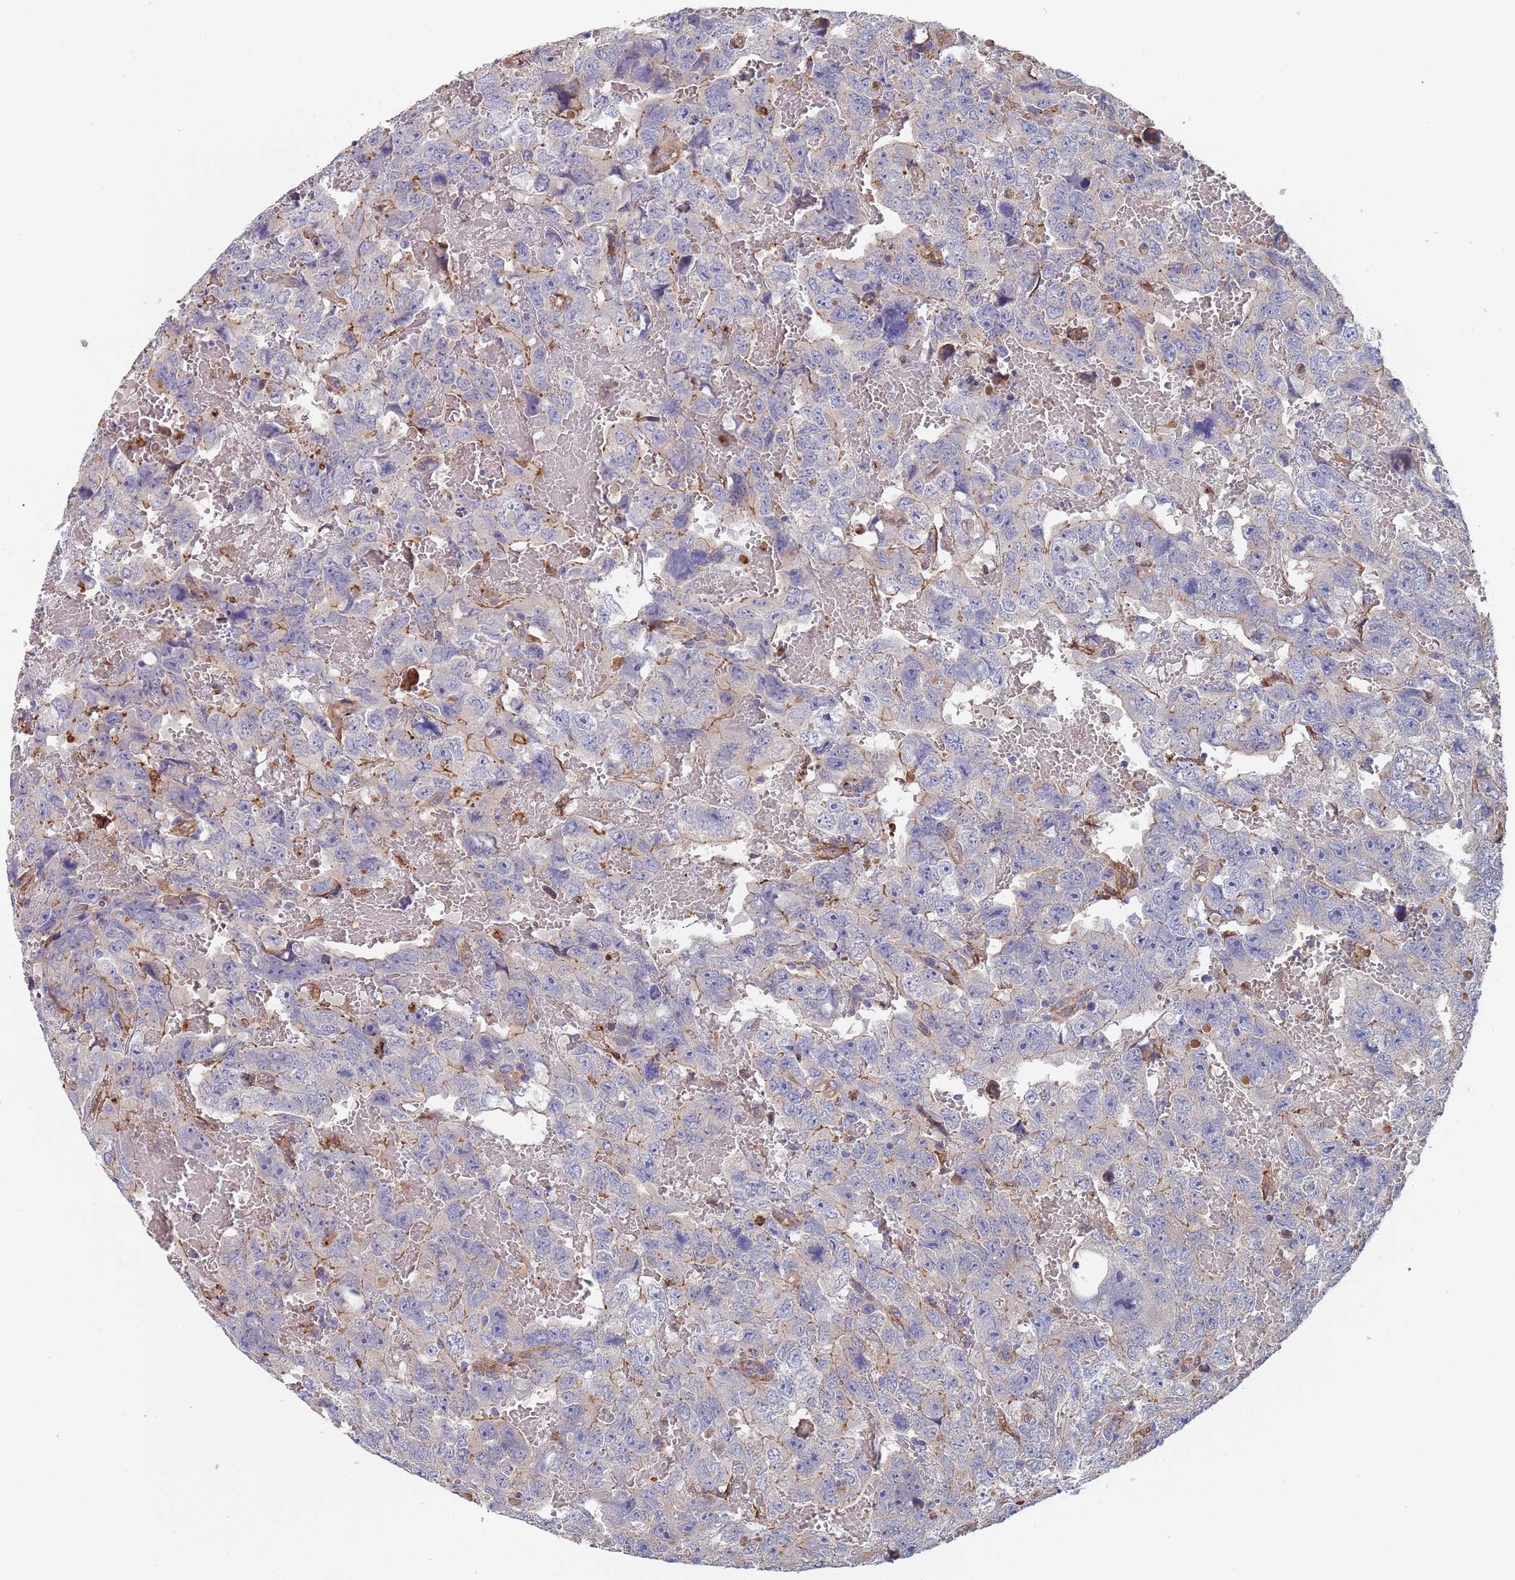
{"staining": {"intensity": "moderate", "quantity": "<25%", "location": "cytoplasmic/membranous"}, "tissue": "testis cancer", "cell_type": "Tumor cells", "image_type": "cancer", "snomed": [{"axis": "morphology", "description": "Carcinoma, Embryonal, NOS"}, {"axis": "topography", "description": "Testis"}], "caption": "IHC histopathology image of neoplastic tissue: human testis cancer (embryonal carcinoma) stained using IHC demonstrates low levels of moderate protein expression localized specifically in the cytoplasmic/membranous of tumor cells, appearing as a cytoplasmic/membranous brown color.", "gene": "DCUN1D3", "patient": {"sex": "male", "age": 45}}